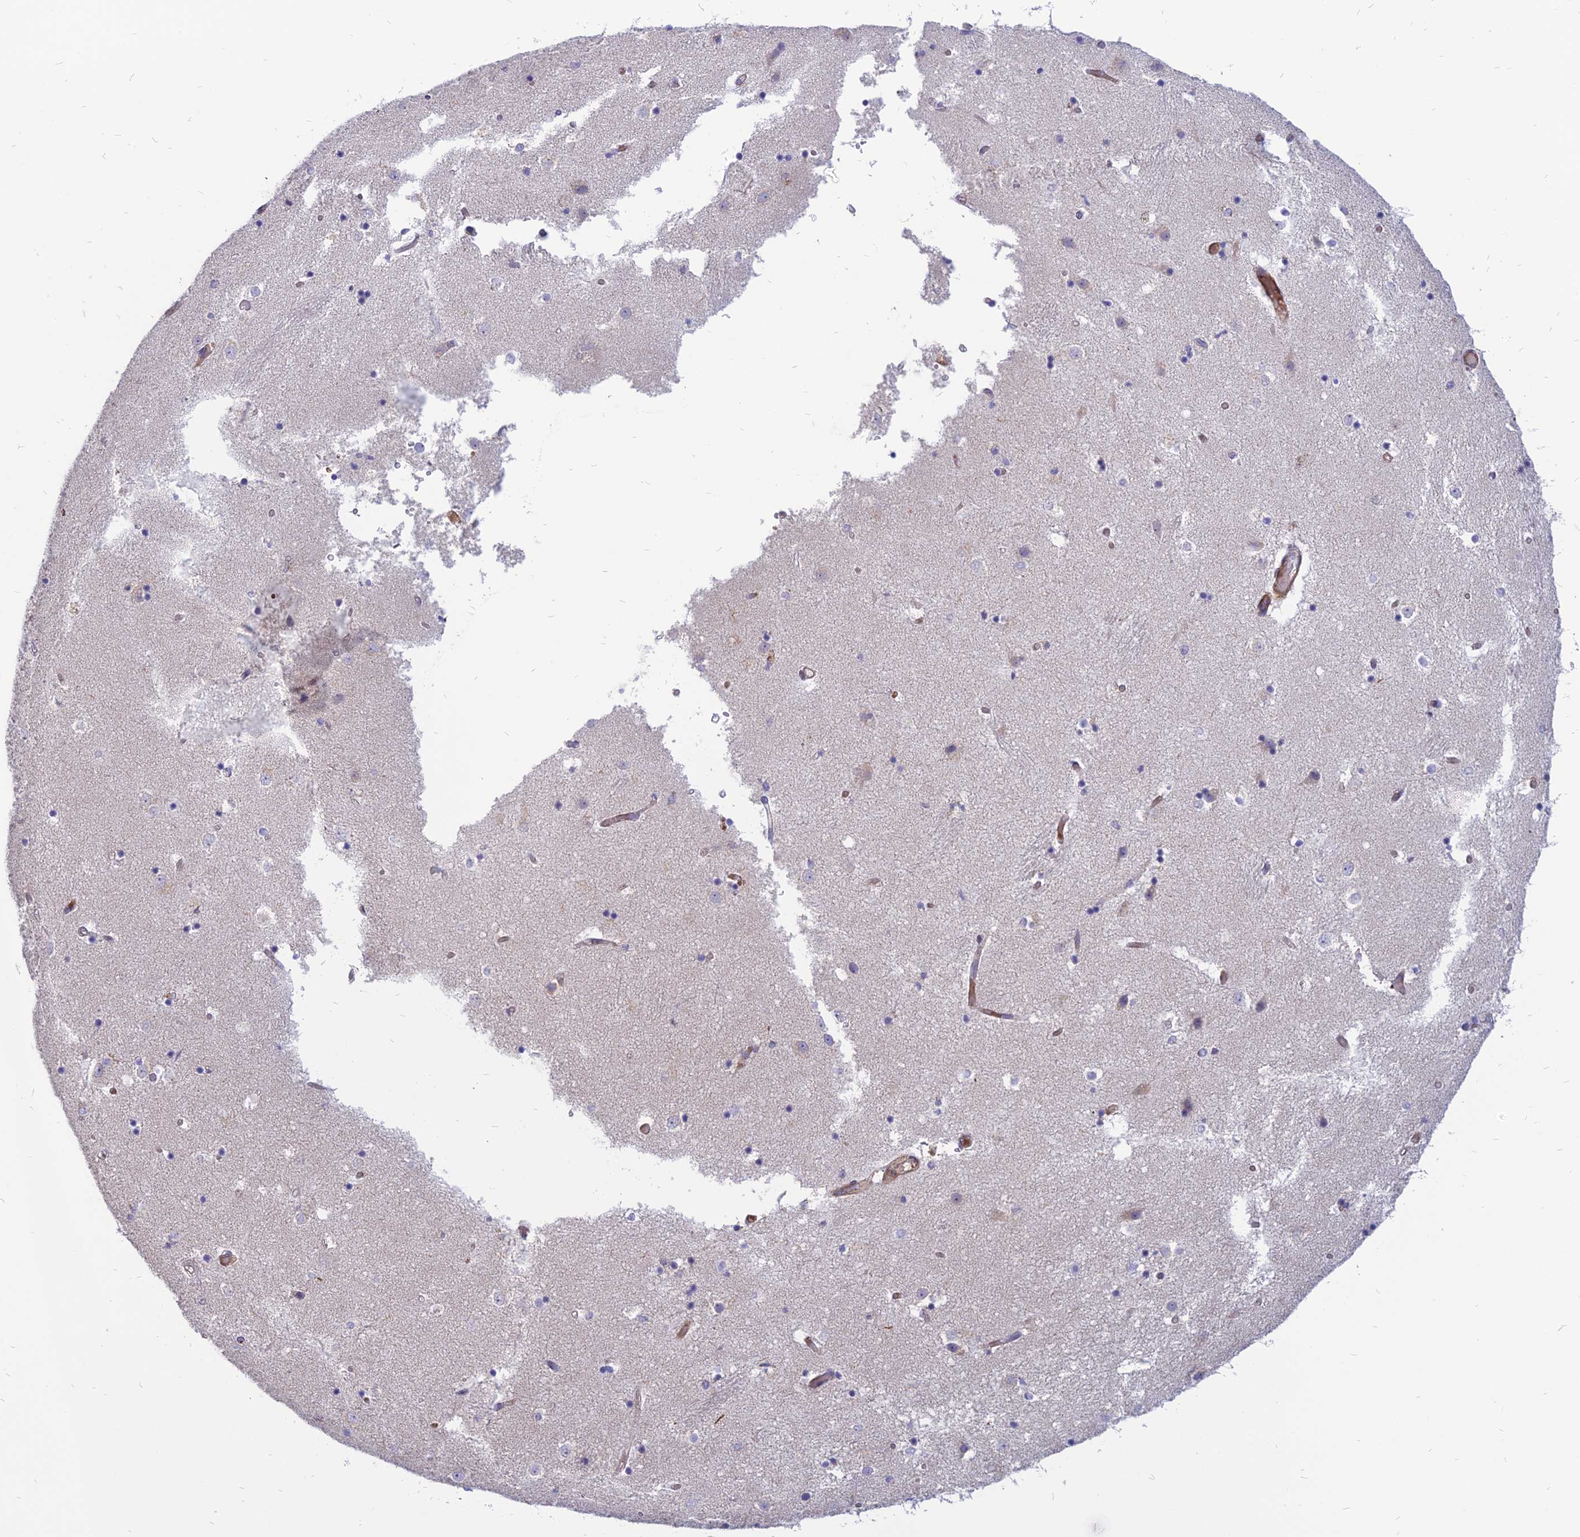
{"staining": {"intensity": "negative", "quantity": "none", "location": "none"}, "tissue": "caudate", "cell_type": "Glial cells", "image_type": "normal", "snomed": [{"axis": "morphology", "description": "Normal tissue, NOS"}, {"axis": "topography", "description": "Lateral ventricle wall"}], "caption": "Glial cells show no significant positivity in unremarkable caudate. (Immunohistochemistry, brightfield microscopy, high magnification).", "gene": "PHKA2", "patient": {"sex": "female", "age": 52}}